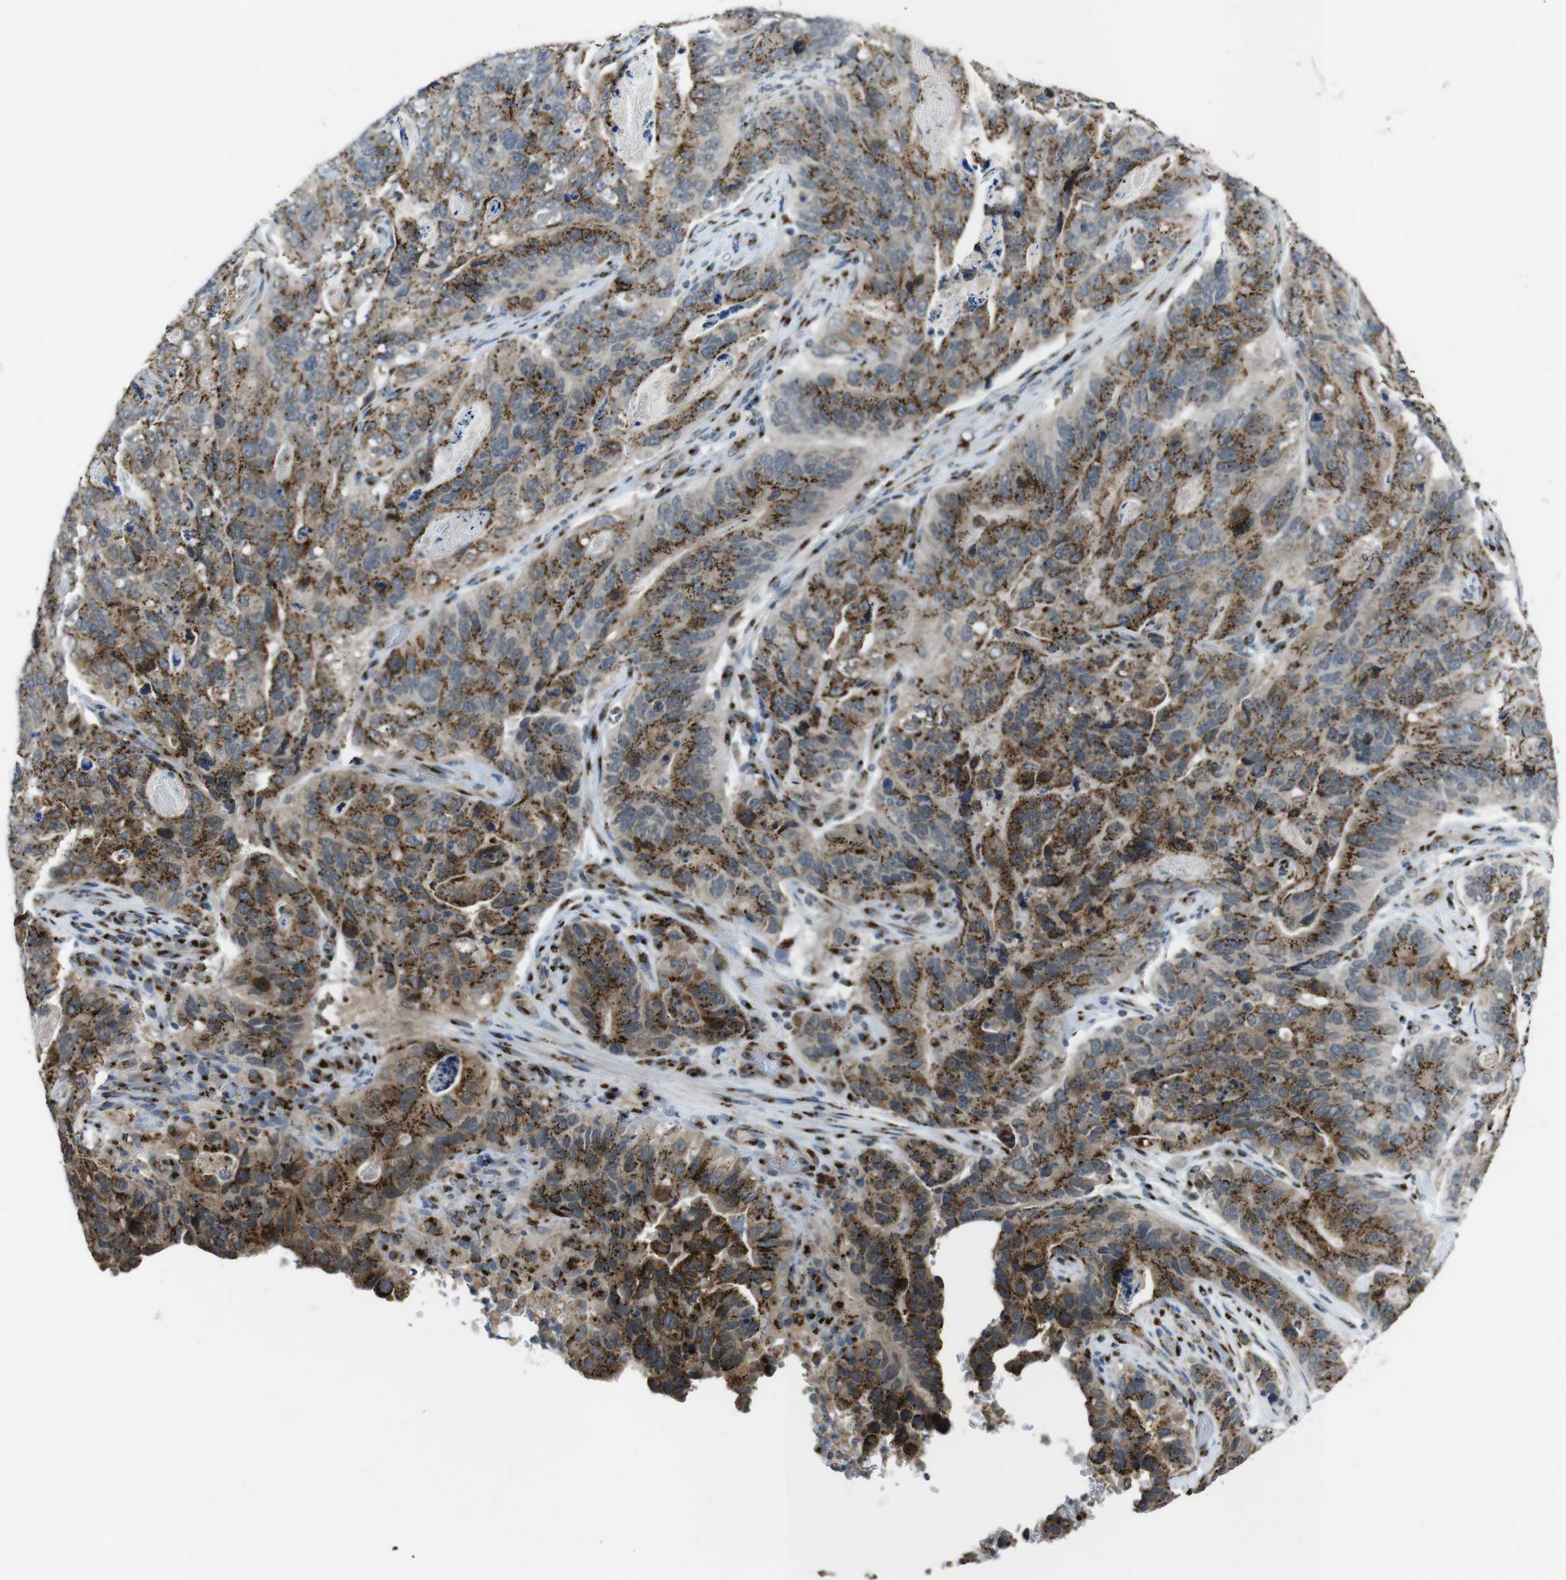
{"staining": {"intensity": "strong", "quantity": ">75%", "location": "cytoplasmic/membranous"}, "tissue": "stomach cancer", "cell_type": "Tumor cells", "image_type": "cancer", "snomed": [{"axis": "morphology", "description": "Adenocarcinoma, NOS"}, {"axis": "topography", "description": "Stomach"}], "caption": "Stomach cancer (adenocarcinoma) was stained to show a protein in brown. There is high levels of strong cytoplasmic/membranous staining in about >75% of tumor cells. (DAB IHC with brightfield microscopy, high magnification).", "gene": "ZFPL1", "patient": {"sex": "female", "age": 89}}